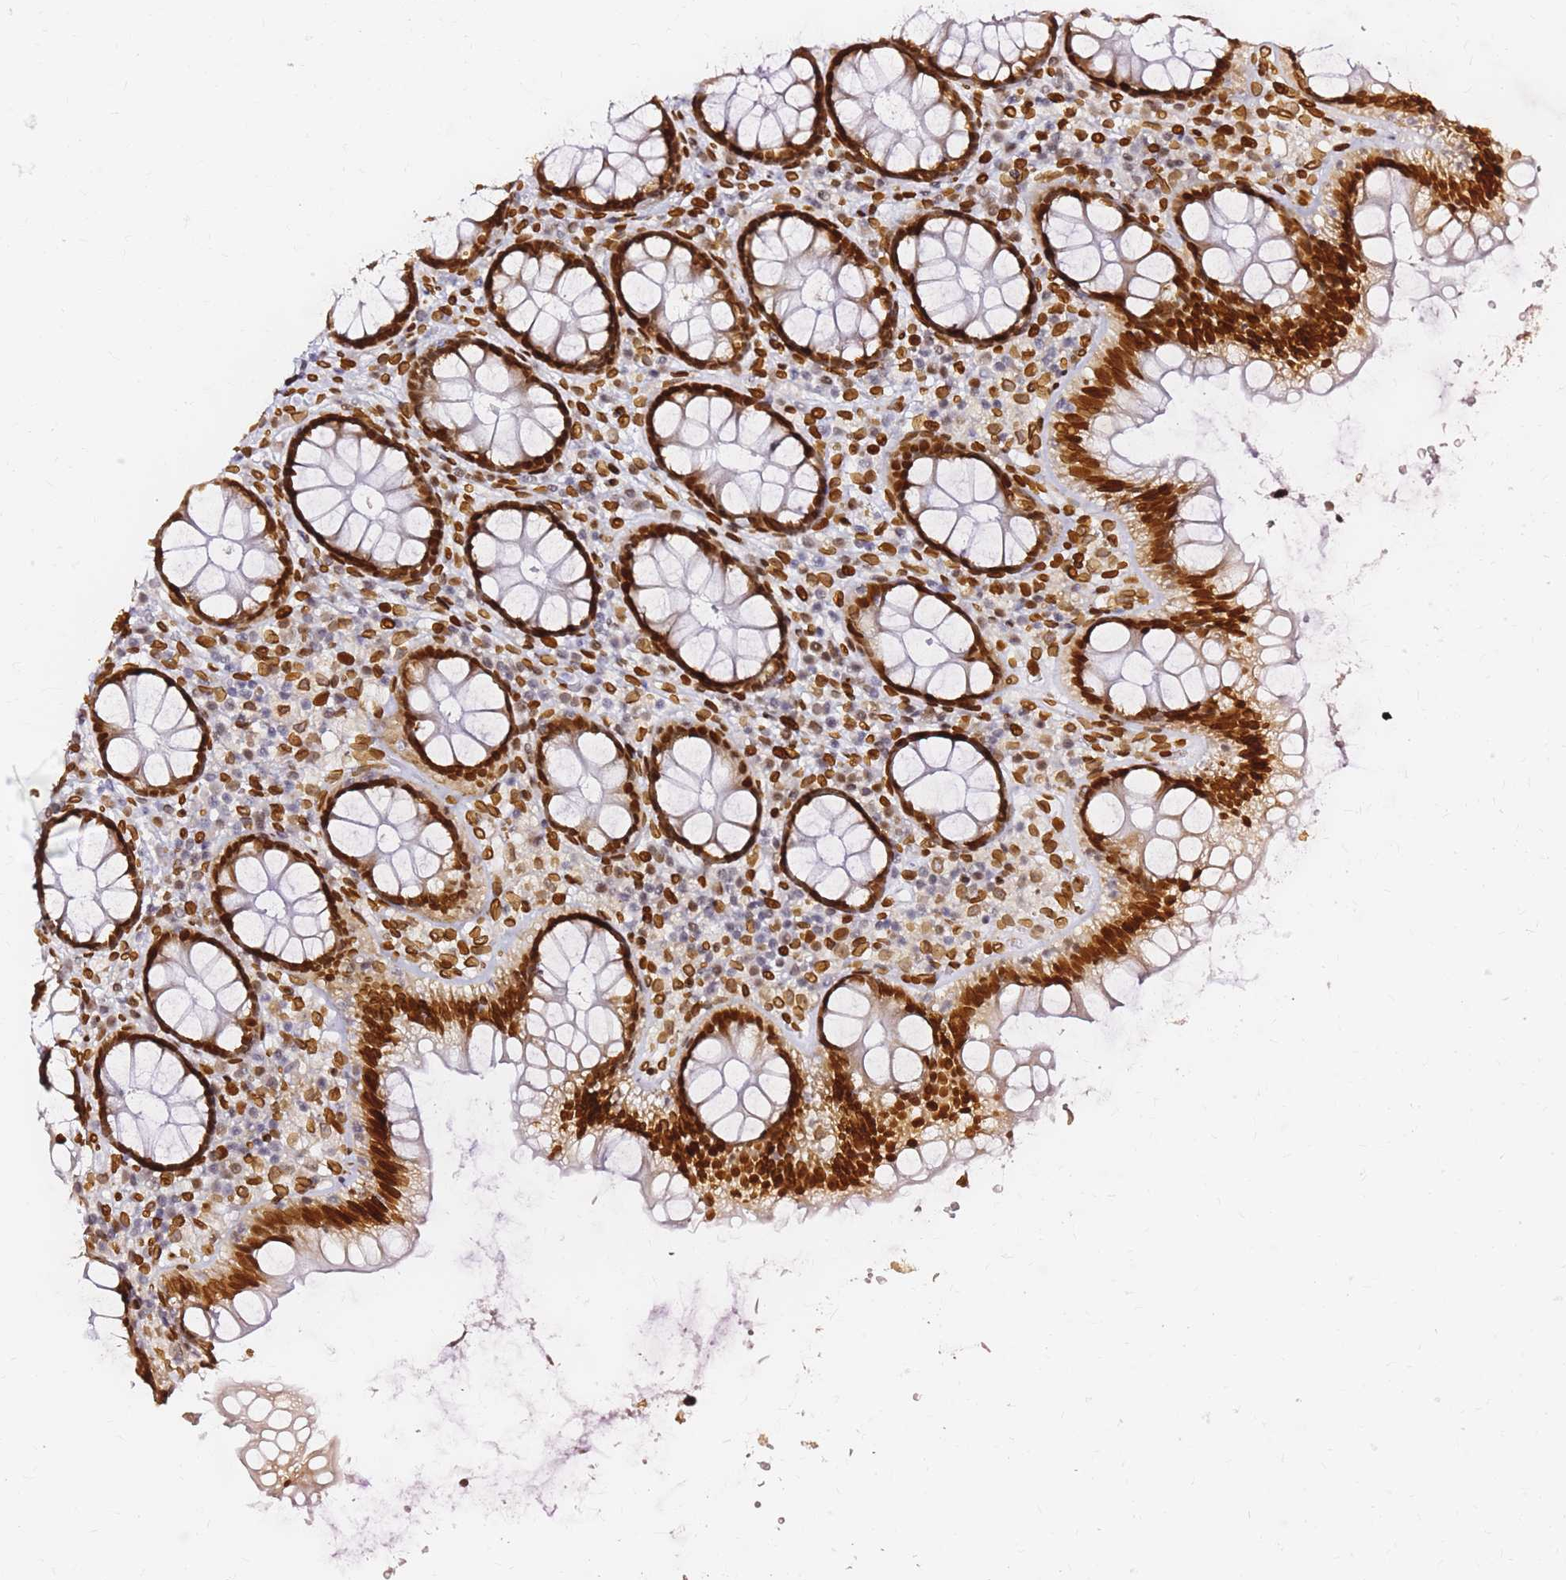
{"staining": {"intensity": "strong", "quantity": ">75%", "location": "nuclear"}, "tissue": "rectum", "cell_type": "Glandular cells", "image_type": "normal", "snomed": [{"axis": "morphology", "description": "Normal tissue, NOS"}, {"axis": "topography", "description": "Rectum"}], "caption": "Rectum stained with DAB (3,3'-diaminobenzidine) IHC shows high levels of strong nuclear staining in approximately >75% of glandular cells. (DAB (3,3'-diaminobenzidine) = brown stain, brightfield microscopy at high magnification).", "gene": "C6orf141", "patient": {"sex": "male", "age": 83}}